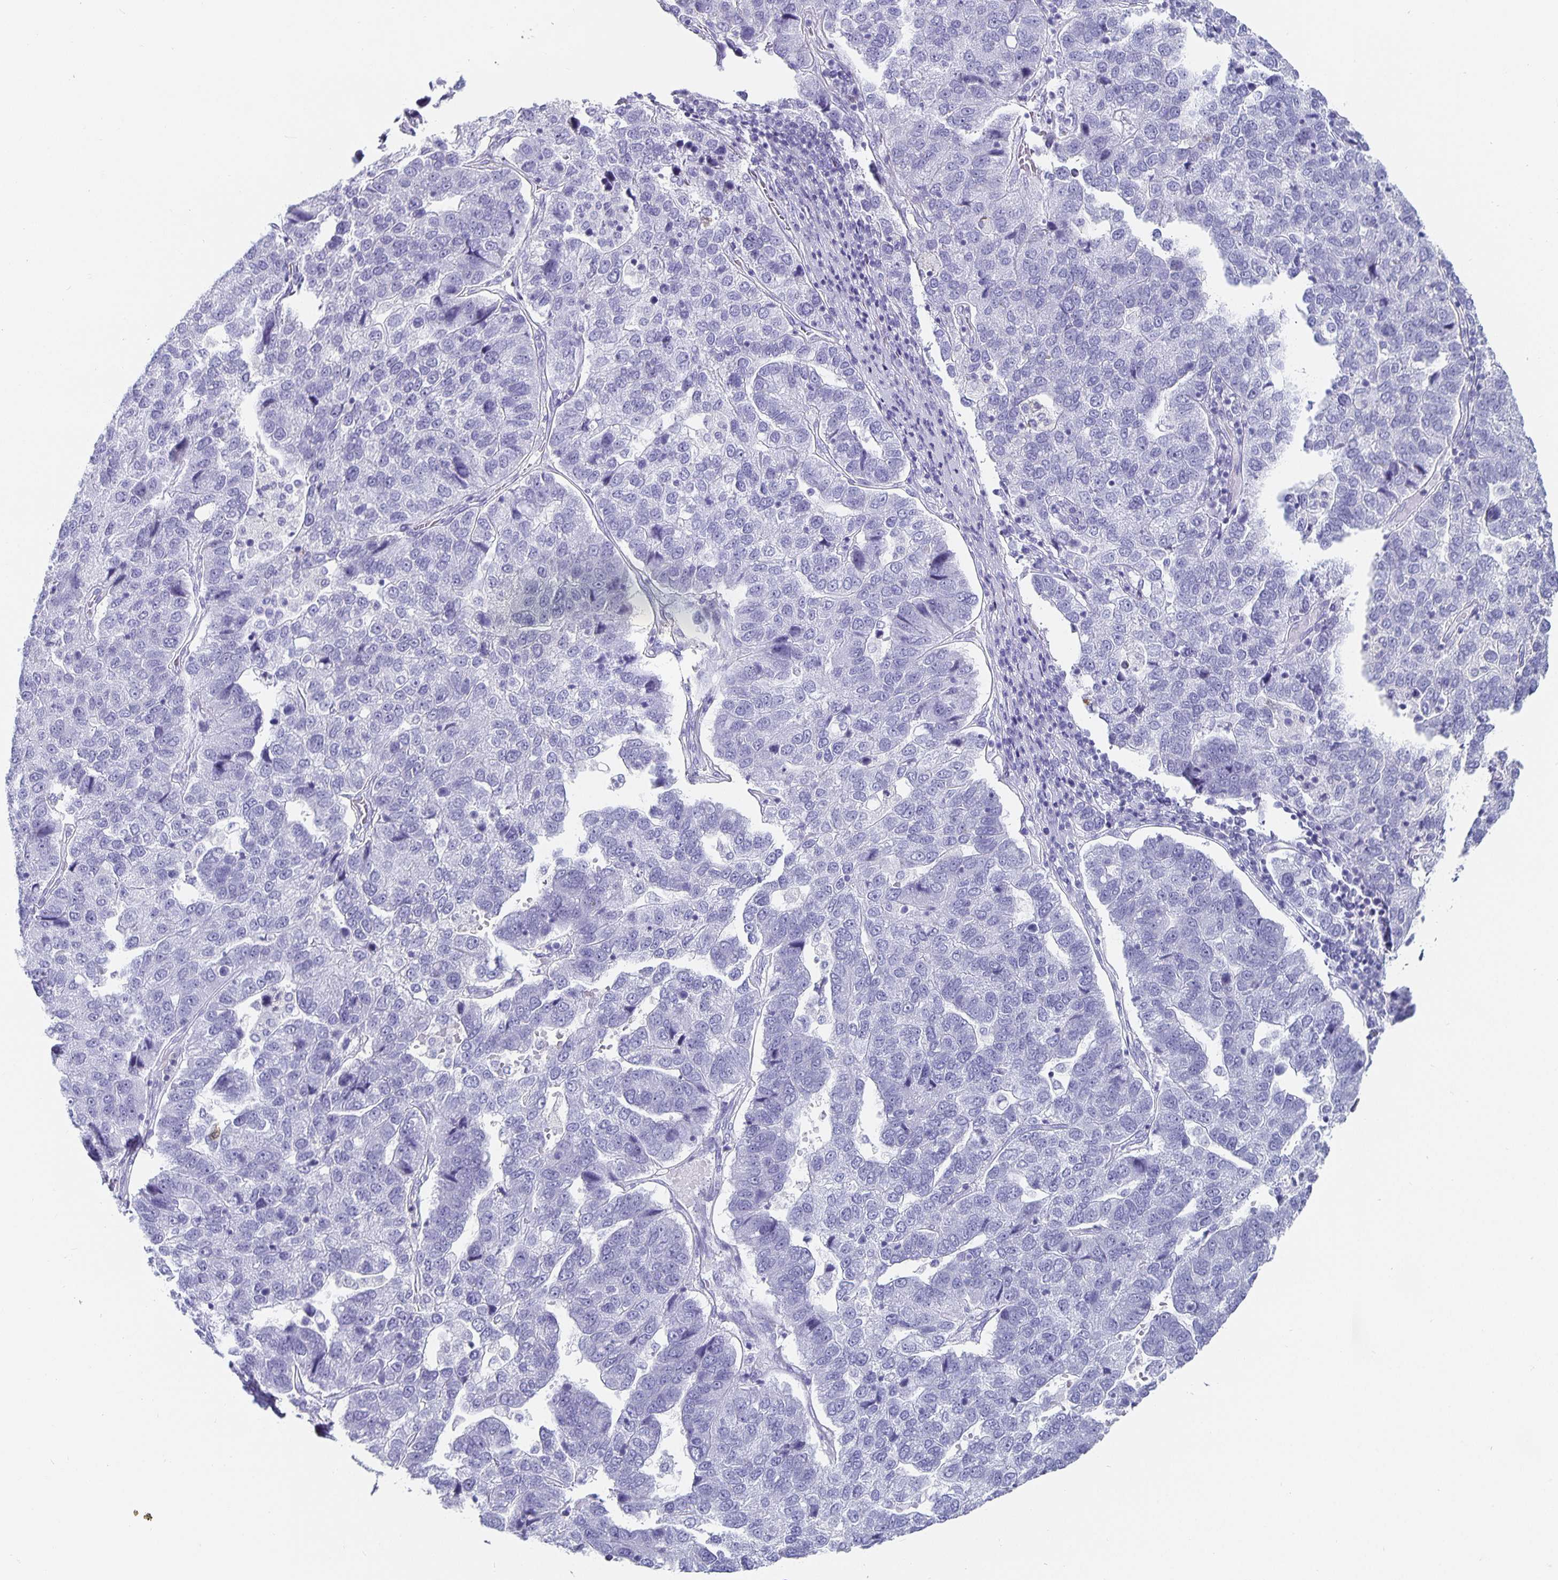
{"staining": {"intensity": "negative", "quantity": "none", "location": "none"}, "tissue": "pancreatic cancer", "cell_type": "Tumor cells", "image_type": "cancer", "snomed": [{"axis": "morphology", "description": "Adenocarcinoma, NOS"}, {"axis": "topography", "description": "Pancreas"}], "caption": "The IHC micrograph has no significant expression in tumor cells of pancreatic cancer (adenocarcinoma) tissue.", "gene": "CHGA", "patient": {"sex": "female", "age": 61}}